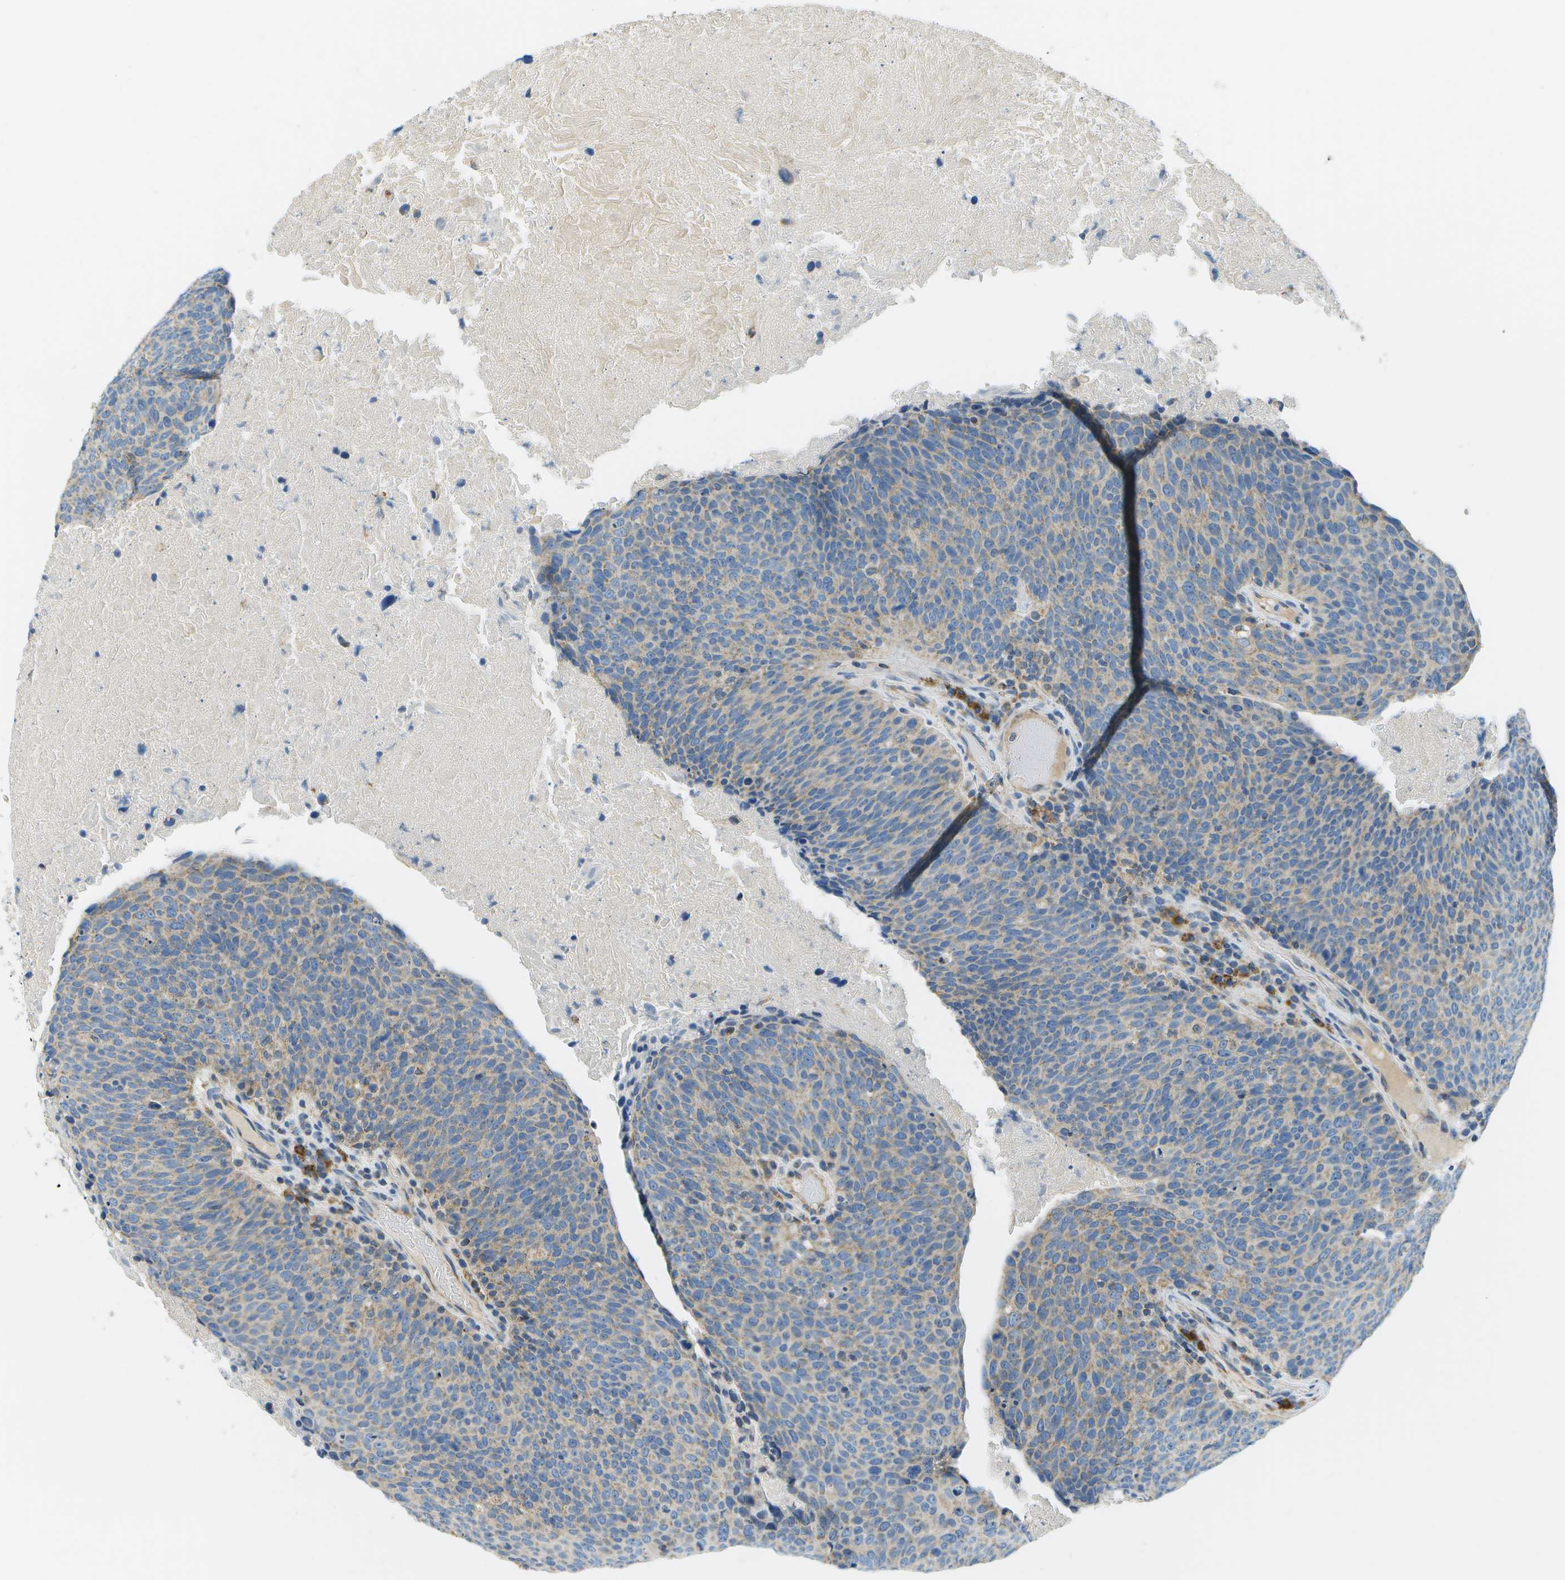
{"staining": {"intensity": "weak", "quantity": "25%-75%", "location": "cytoplasmic/membranous"}, "tissue": "head and neck cancer", "cell_type": "Tumor cells", "image_type": "cancer", "snomed": [{"axis": "morphology", "description": "Squamous cell carcinoma, NOS"}, {"axis": "morphology", "description": "Squamous cell carcinoma, metastatic, NOS"}, {"axis": "topography", "description": "Lymph node"}, {"axis": "topography", "description": "Head-Neck"}], "caption": "Head and neck cancer (squamous cell carcinoma) stained for a protein demonstrates weak cytoplasmic/membranous positivity in tumor cells. Nuclei are stained in blue.", "gene": "PTGIS", "patient": {"sex": "male", "age": 62}}